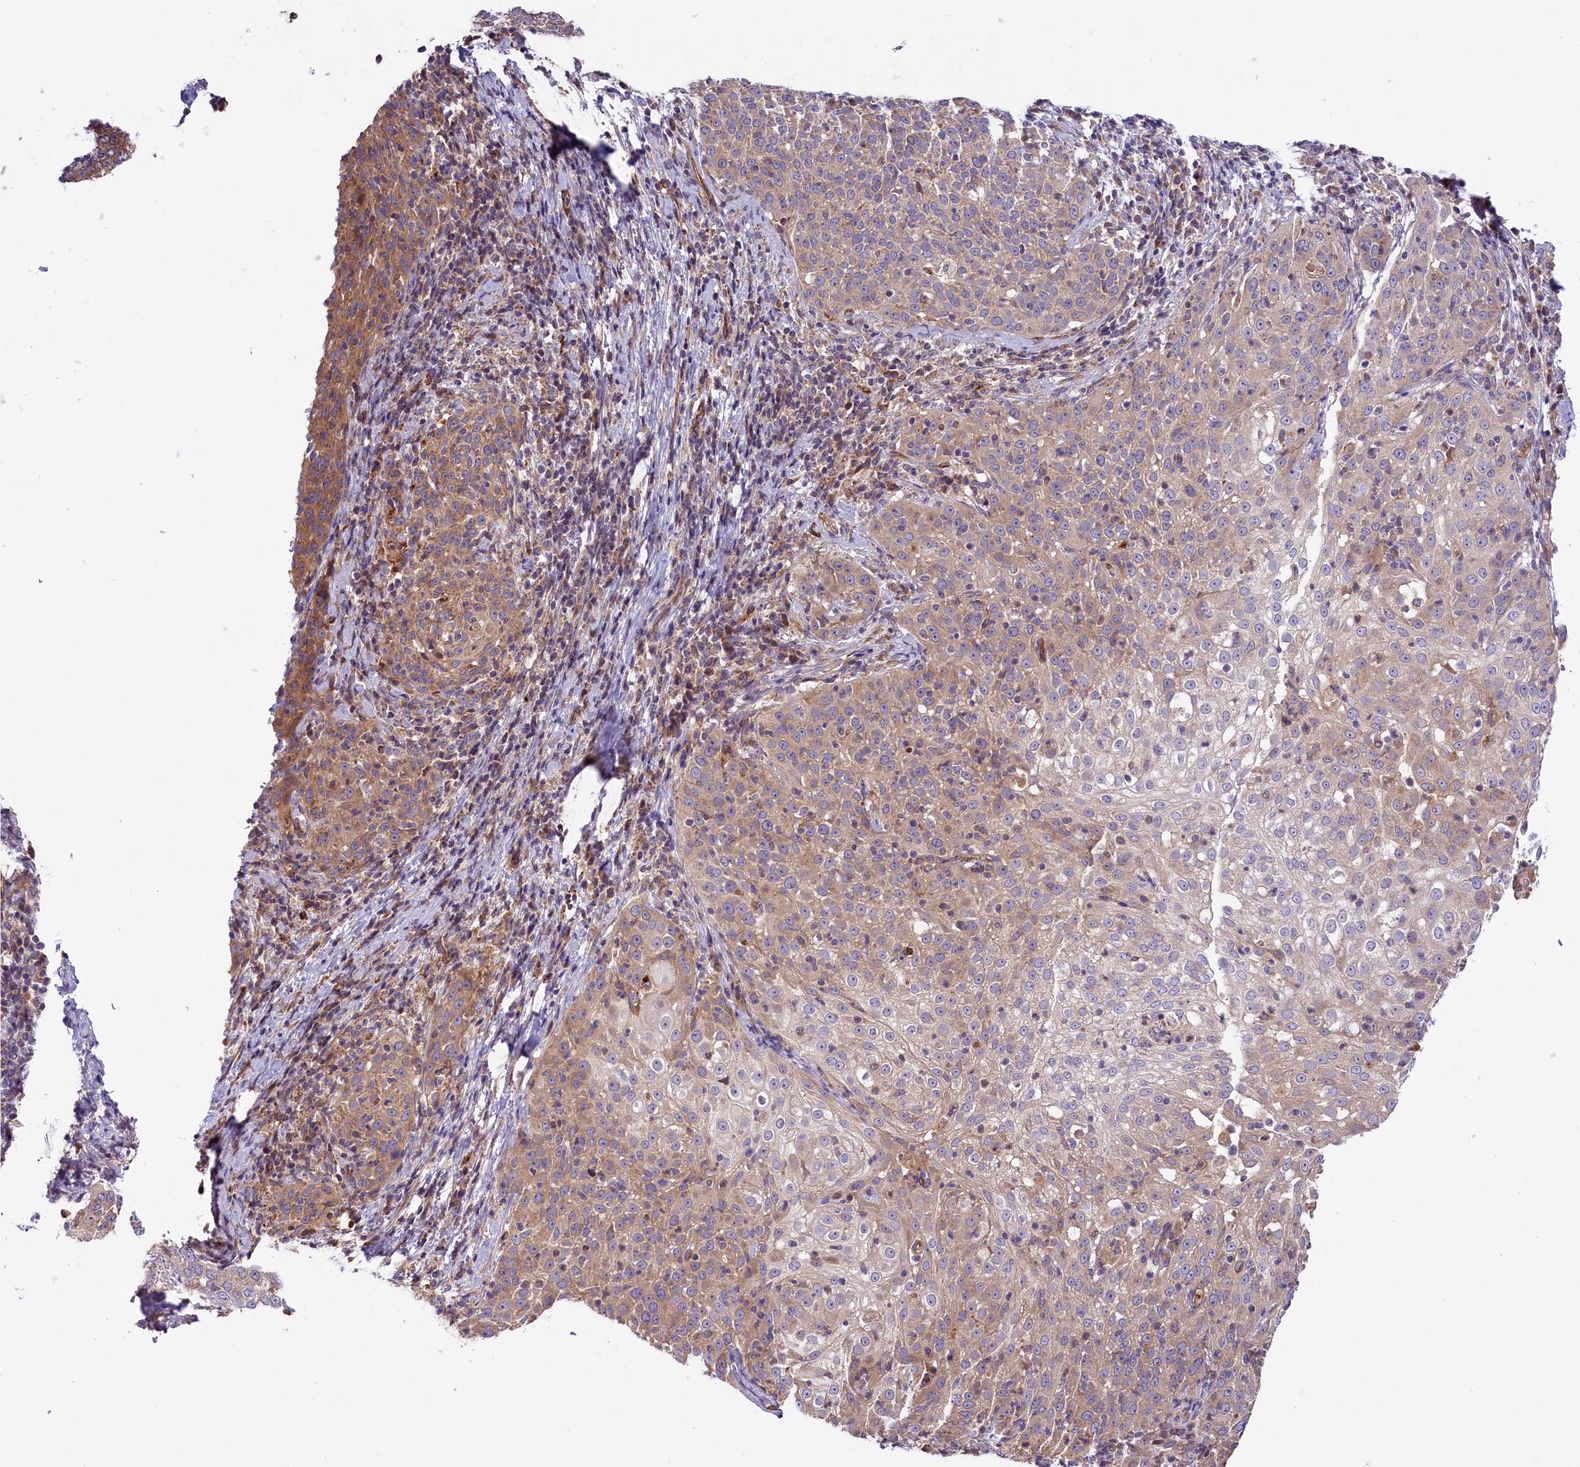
{"staining": {"intensity": "moderate", "quantity": "<25%", "location": "cytoplasmic/membranous"}, "tissue": "cervical cancer", "cell_type": "Tumor cells", "image_type": "cancer", "snomed": [{"axis": "morphology", "description": "Squamous cell carcinoma, NOS"}, {"axis": "topography", "description": "Cervix"}], "caption": "There is low levels of moderate cytoplasmic/membranous positivity in tumor cells of cervical cancer (squamous cell carcinoma), as demonstrated by immunohistochemical staining (brown color).", "gene": "DNAJB9", "patient": {"sex": "female", "age": 57}}